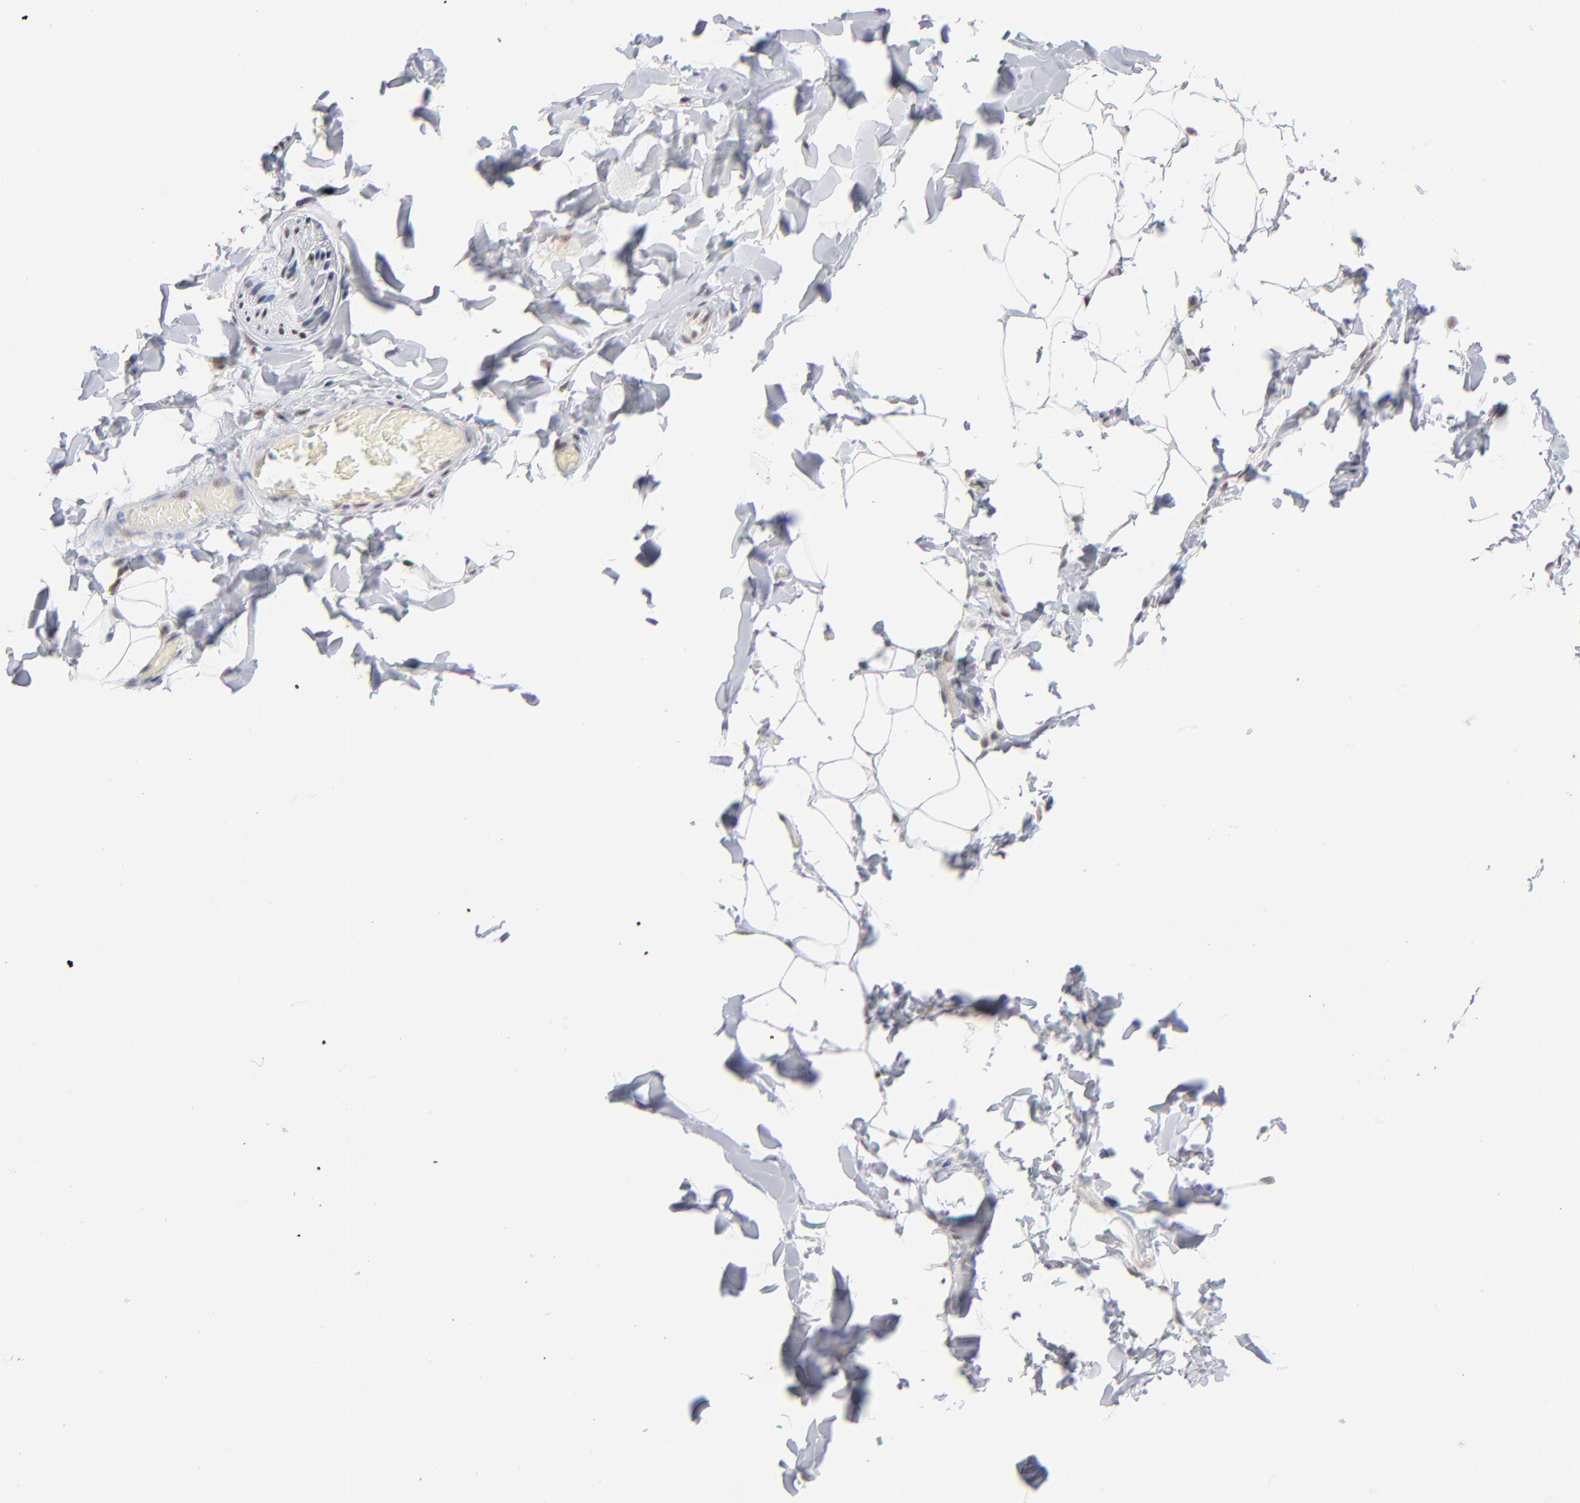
{"staining": {"intensity": "negative", "quantity": "none", "location": "none"}, "tissue": "adipose tissue", "cell_type": "Adipocytes", "image_type": "normal", "snomed": [{"axis": "morphology", "description": "Normal tissue, NOS"}, {"axis": "topography", "description": "Soft tissue"}], "caption": "This micrograph is of unremarkable adipose tissue stained with immunohistochemistry to label a protein in brown with the nuclei are counter-stained blue. There is no positivity in adipocytes.", "gene": "ZNF143", "patient": {"sex": "male", "age": 26}}